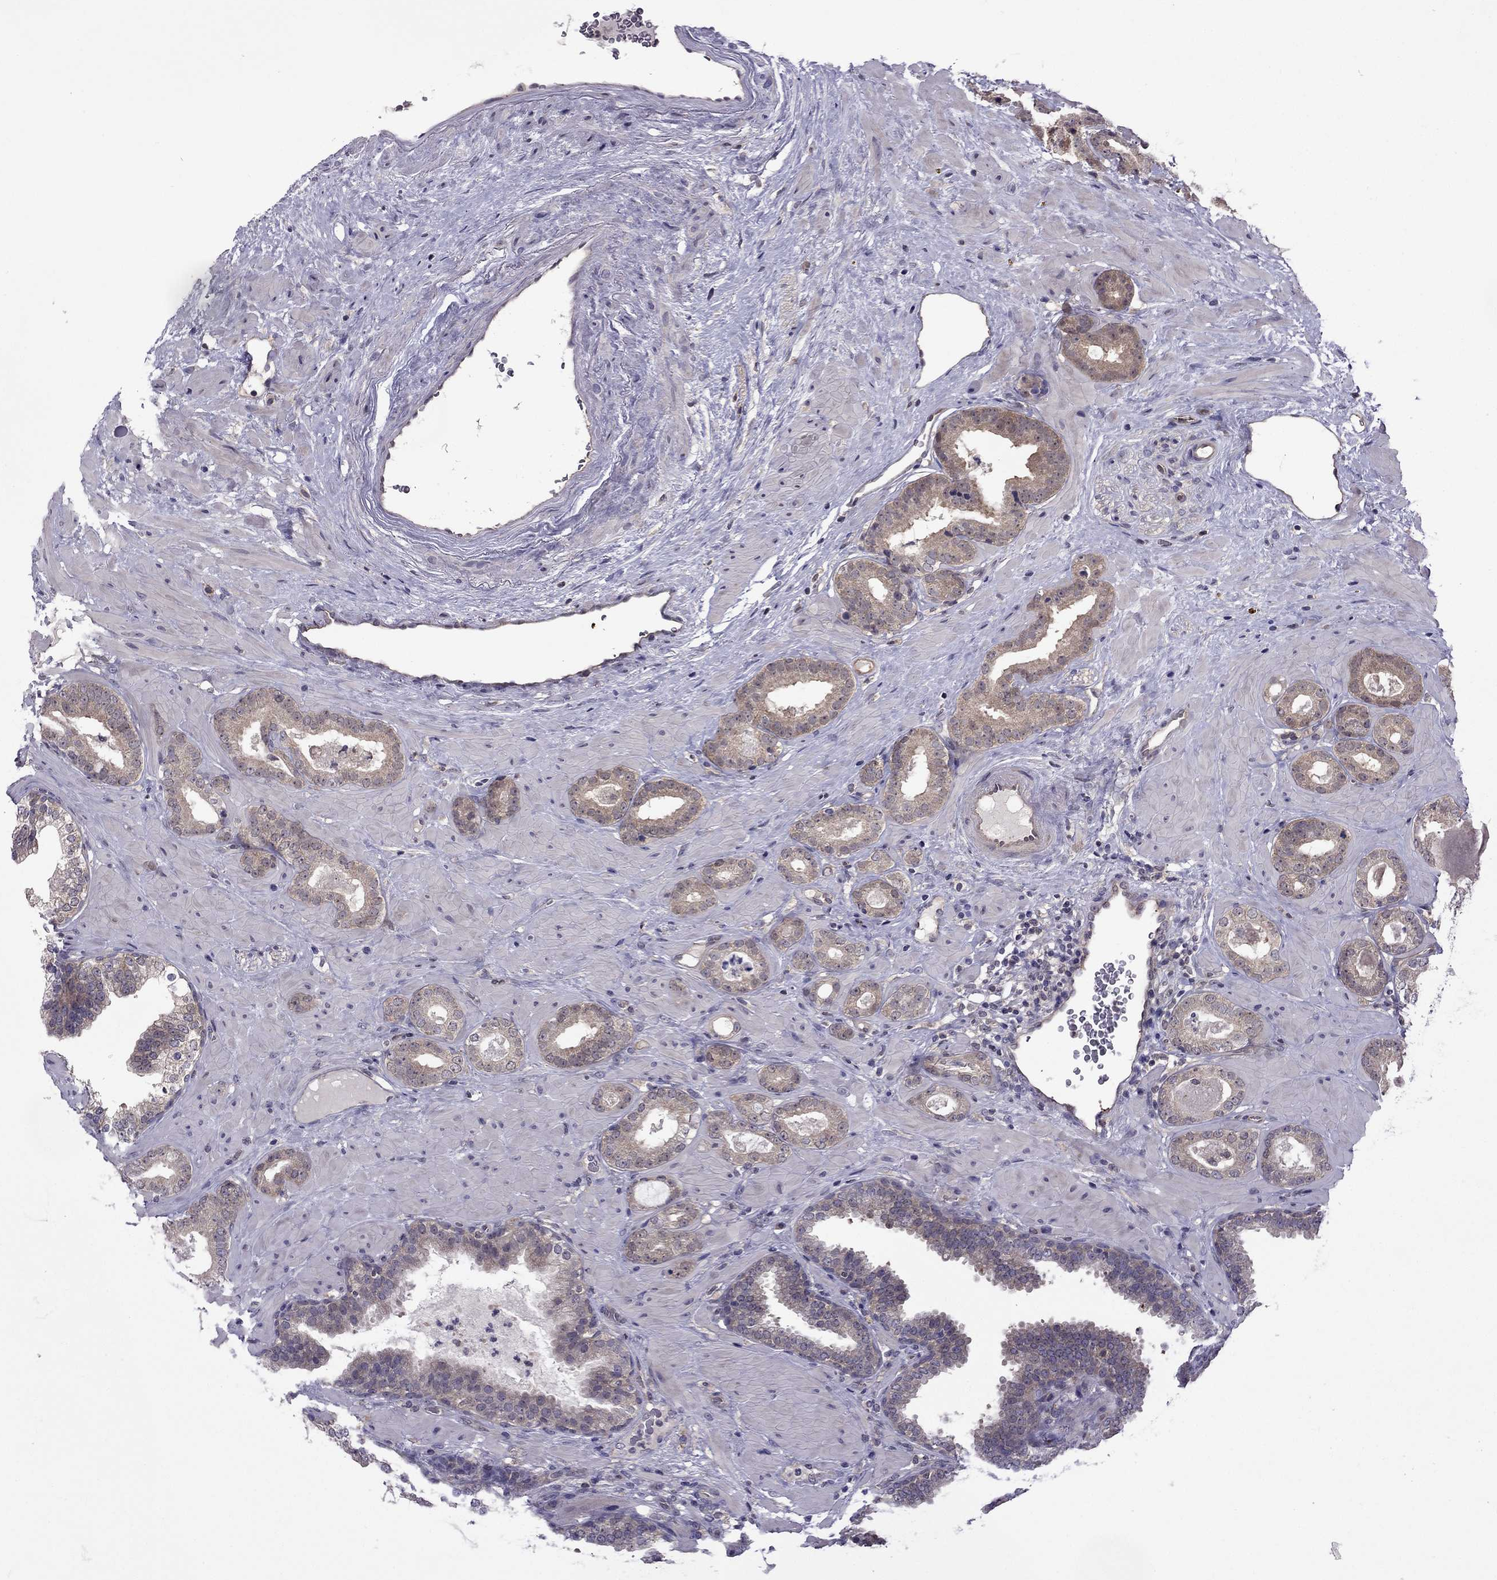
{"staining": {"intensity": "weak", "quantity": "25%-75%", "location": "cytoplasmic/membranous"}, "tissue": "prostate cancer", "cell_type": "Tumor cells", "image_type": "cancer", "snomed": [{"axis": "morphology", "description": "Adenocarcinoma, Low grade"}, {"axis": "topography", "description": "Prostate"}], "caption": "Immunohistochemical staining of prostate cancer (low-grade adenocarcinoma) reveals weak cytoplasmic/membranous protein staining in about 25%-75% of tumor cells.", "gene": "CDK5", "patient": {"sex": "male", "age": 60}}